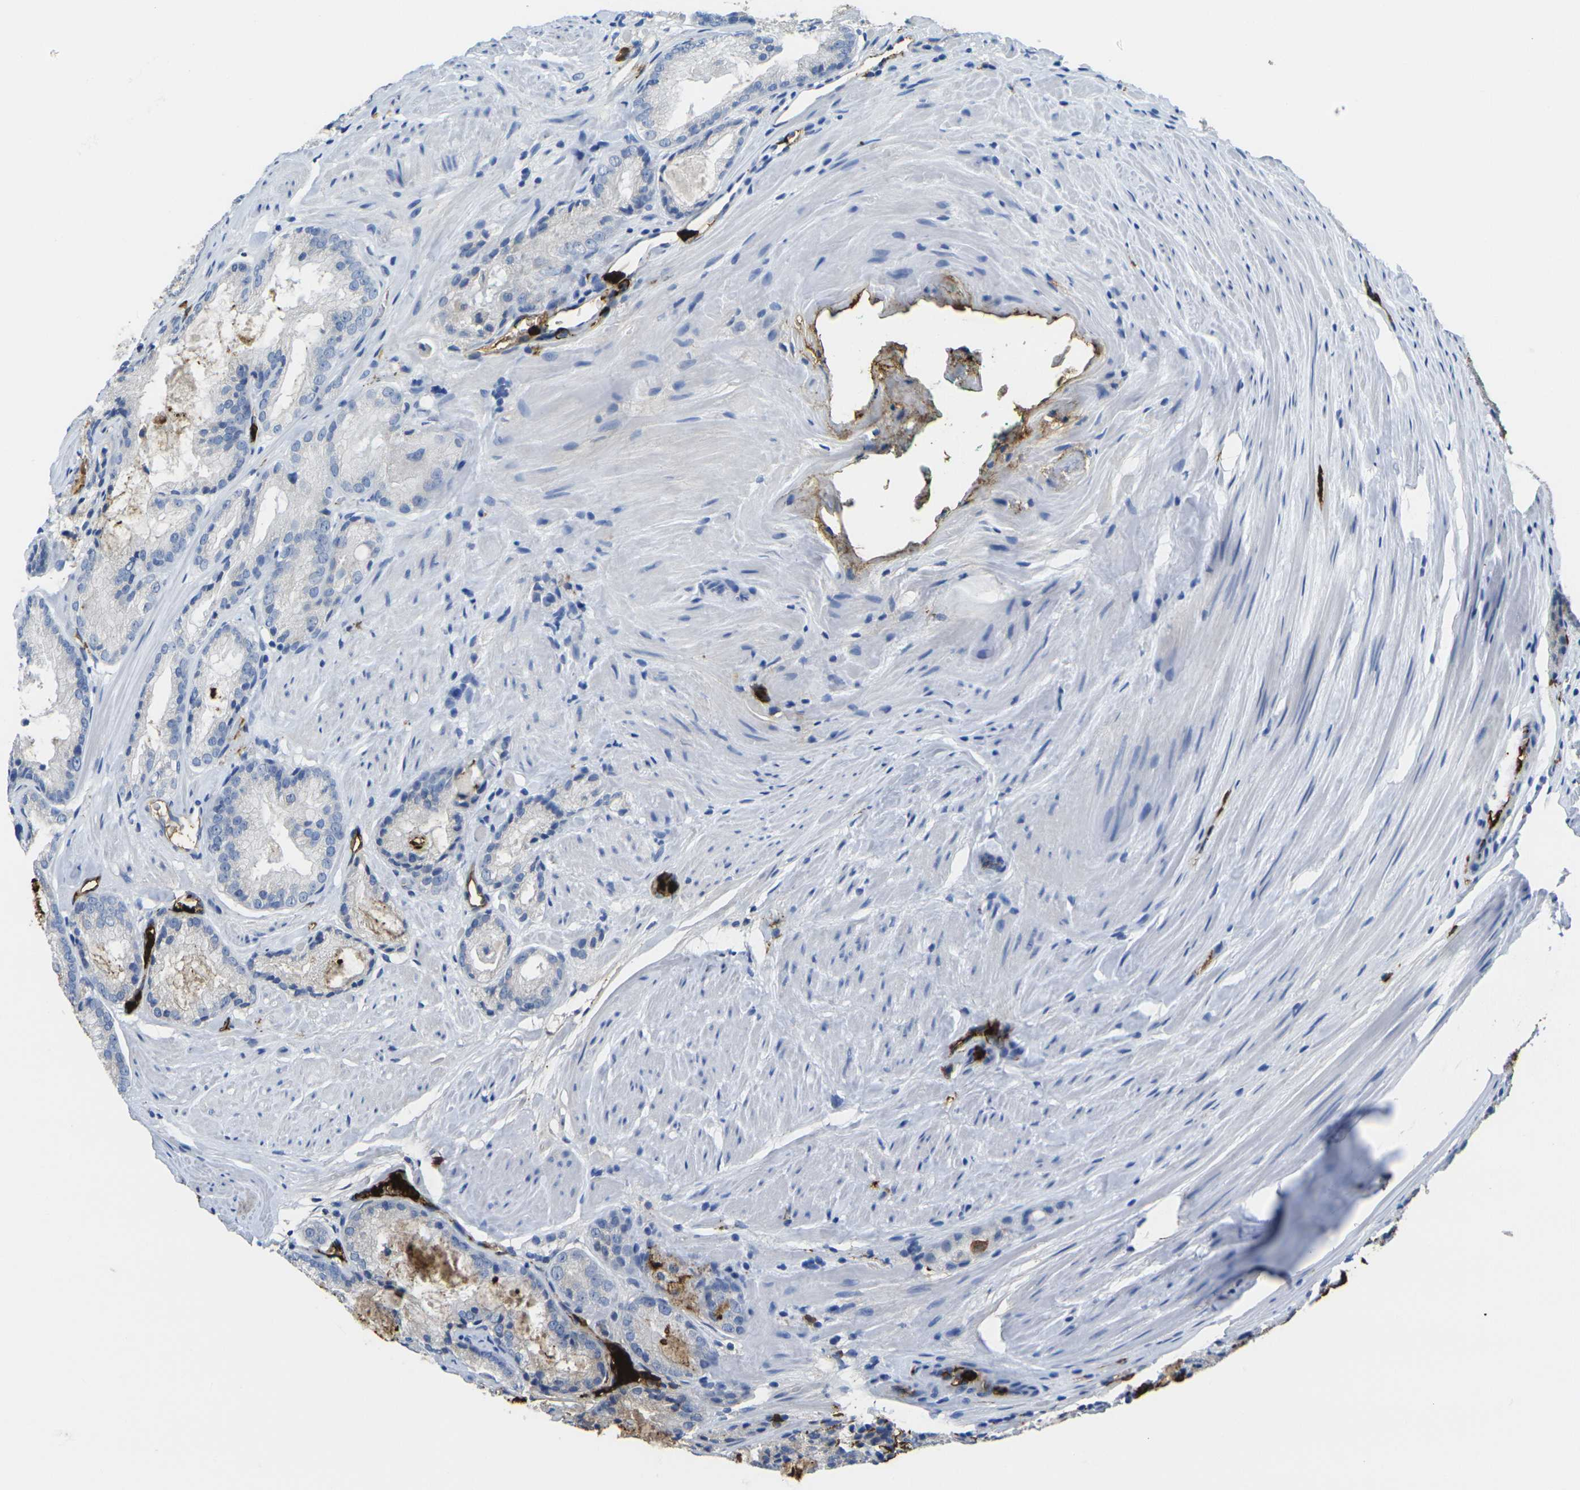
{"staining": {"intensity": "moderate", "quantity": "<25%", "location": "cytoplasmic/membranous"}, "tissue": "prostate cancer", "cell_type": "Tumor cells", "image_type": "cancer", "snomed": [{"axis": "morphology", "description": "Adenocarcinoma, Low grade"}, {"axis": "topography", "description": "Prostate"}], "caption": "Tumor cells reveal low levels of moderate cytoplasmic/membranous positivity in about <25% of cells in human prostate cancer (low-grade adenocarcinoma).", "gene": "S100A9", "patient": {"sex": "male", "age": 64}}